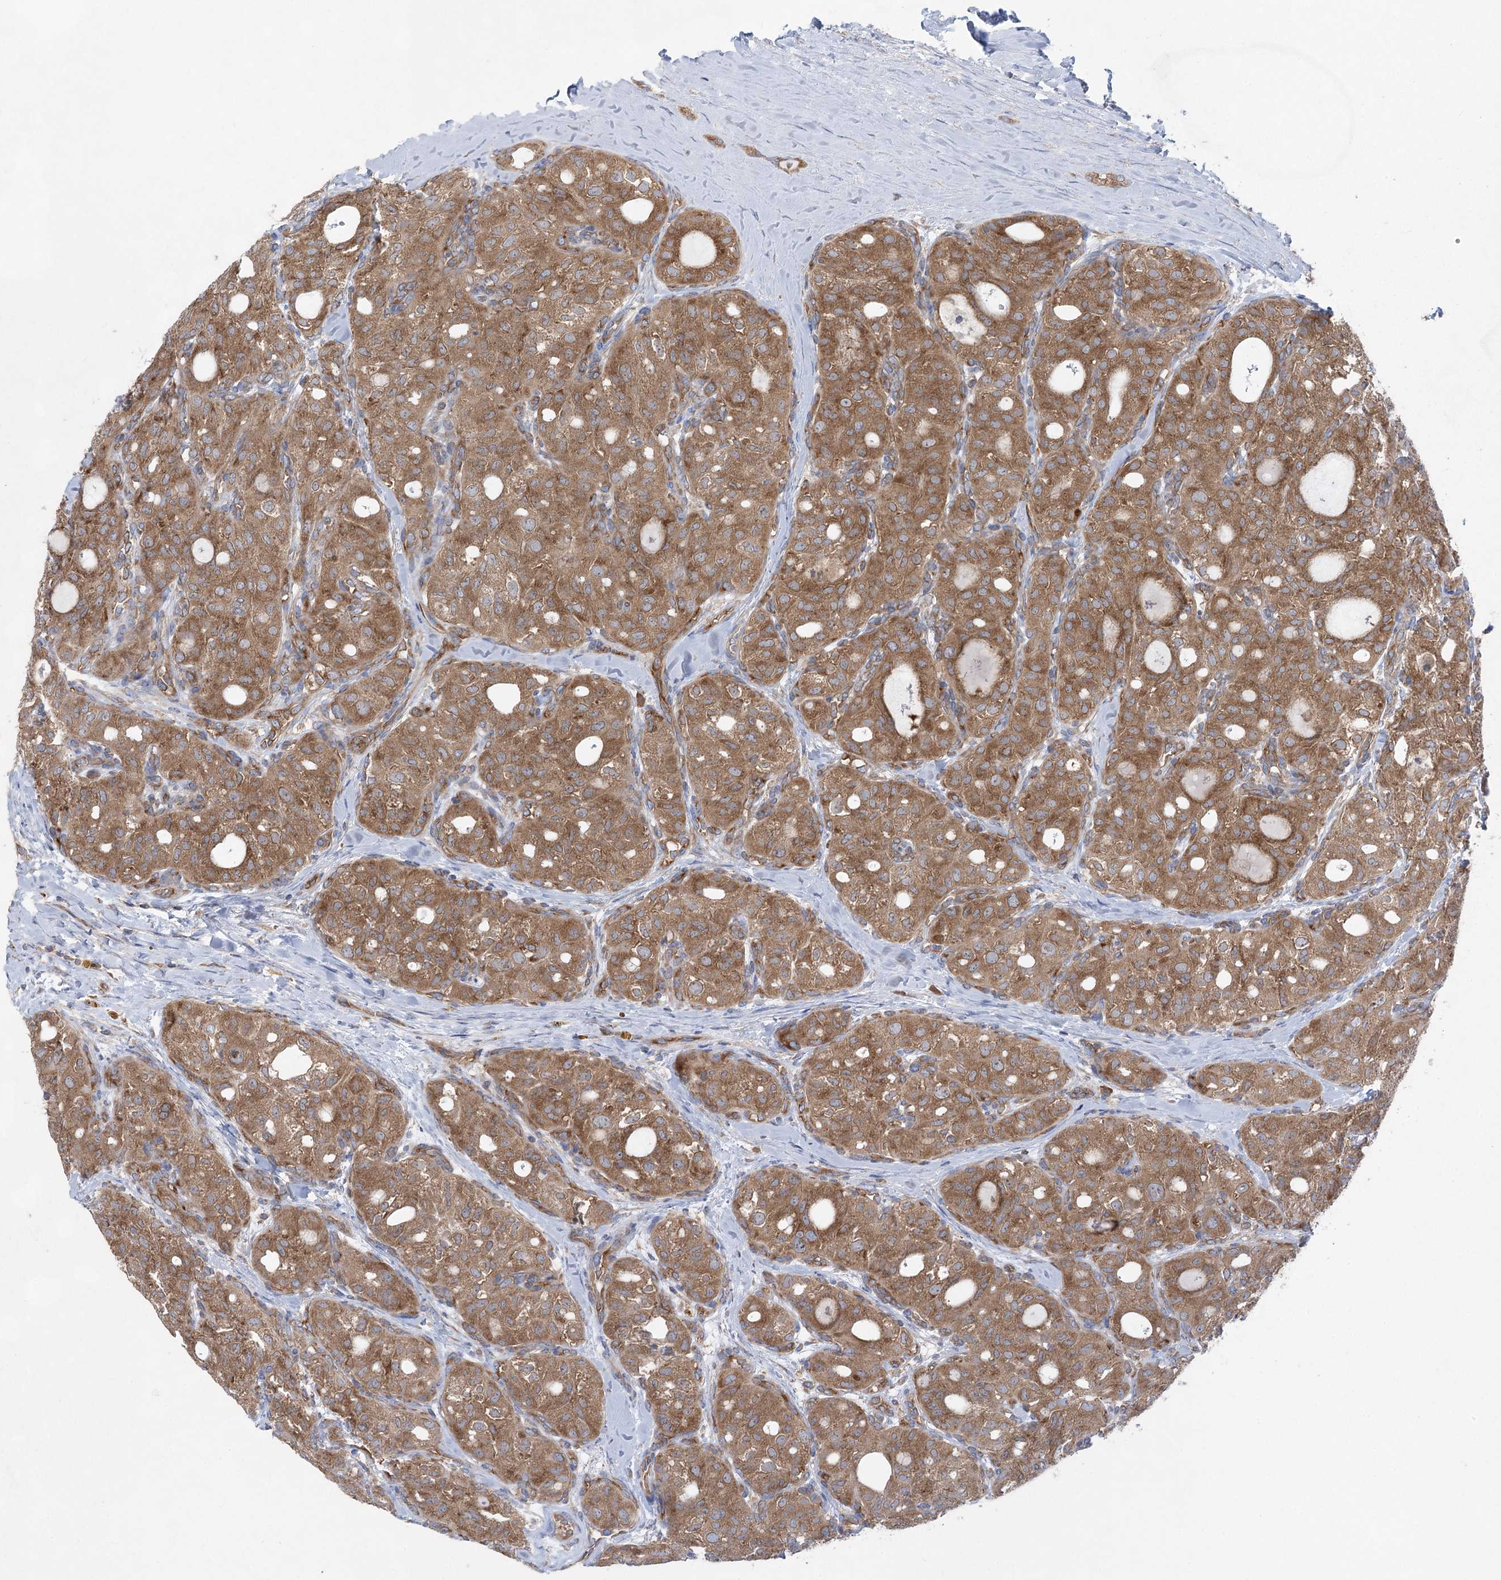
{"staining": {"intensity": "moderate", "quantity": ">75%", "location": "cytoplasmic/membranous"}, "tissue": "thyroid cancer", "cell_type": "Tumor cells", "image_type": "cancer", "snomed": [{"axis": "morphology", "description": "Follicular adenoma carcinoma, NOS"}, {"axis": "topography", "description": "Thyroid gland"}], "caption": "This image exhibits thyroid cancer (follicular adenoma carcinoma) stained with immunohistochemistry (IHC) to label a protein in brown. The cytoplasmic/membranous of tumor cells show moderate positivity for the protein. Nuclei are counter-stained blue.", "gene": "EIF3A", "patient": {"sex": "male", "age": 75}}